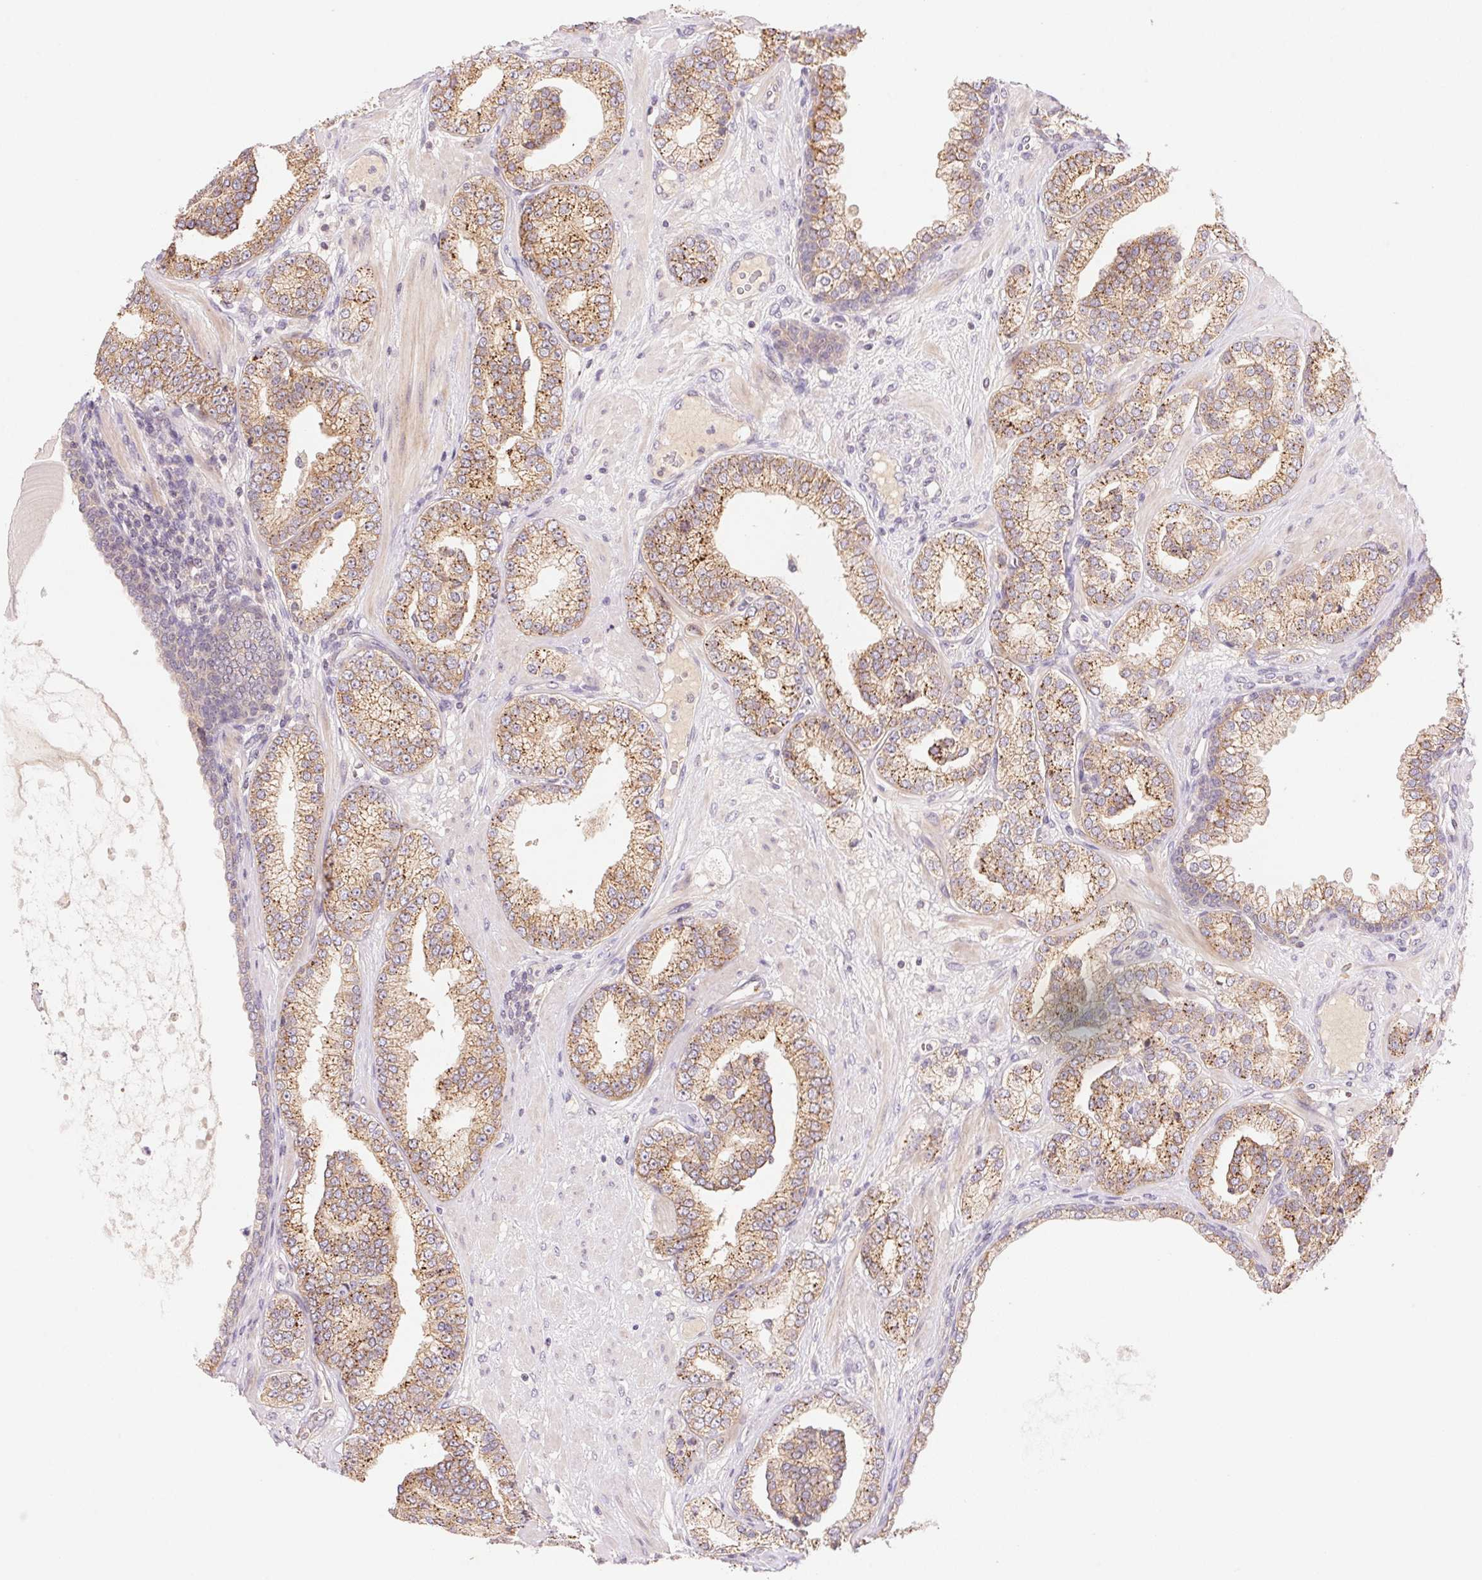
{"staining": {"intensity": "moderate", "quantity": ">75%", "location": "cytoplasmic/membranous"}, "tissue": "prostate cancer", "cell_type": "Tumor cells", "image_type": "cancer", "snomed": [{"axis": "morphology", "description": "Adenocarcinoma, High grade"}, {"axis": "topography", "description": "Prostate"}], "caption": "Brown immunohistochemical staining in human adenocarcinoma (high-grade) (prostate) shows moderate cytoplasmic/membranous positivity in approximately >75% of tumor cells.", "gene": "BNIP5", "patient": {"sex": "male", "age": 62}}